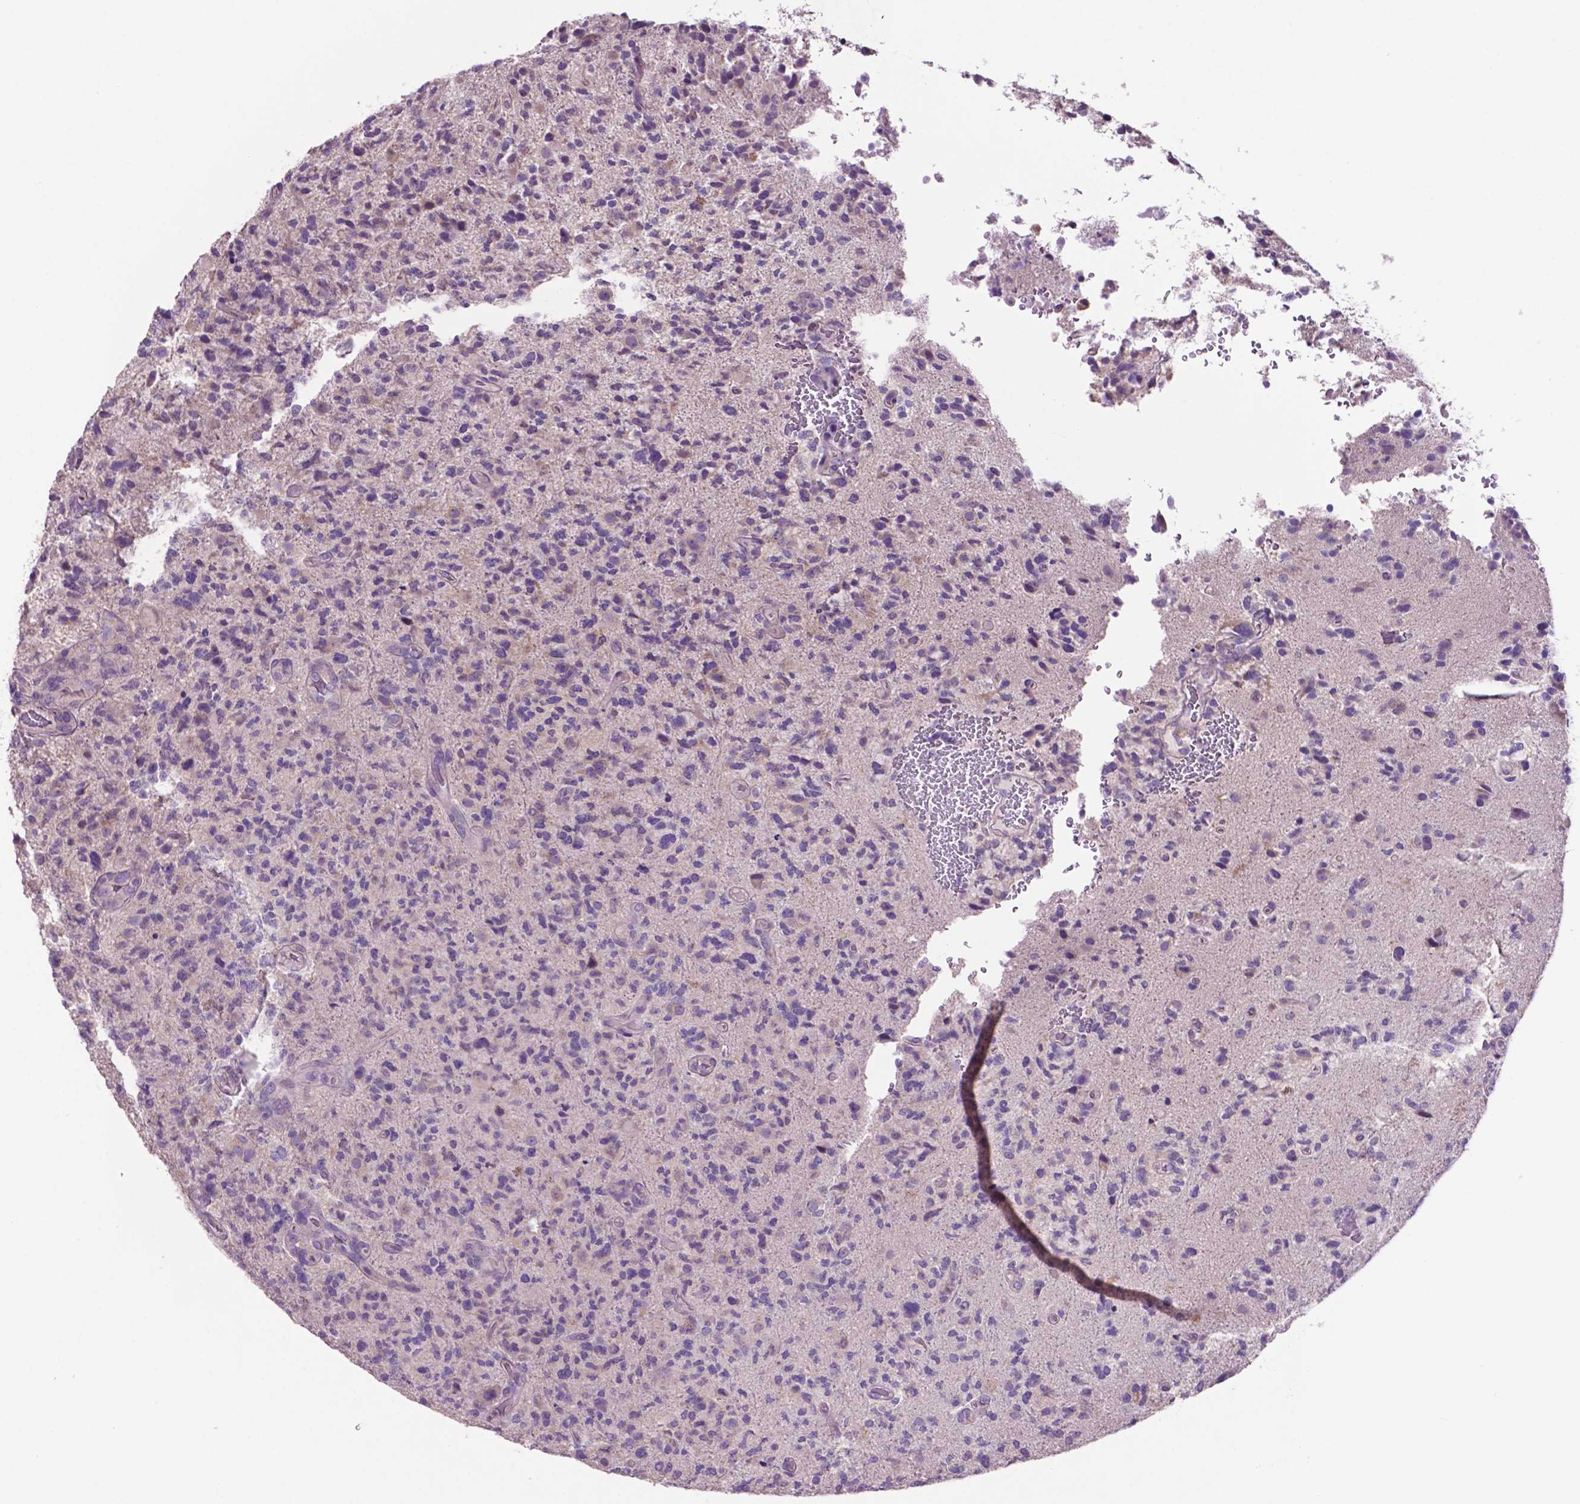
{"staining": {"intensity": "negative", "quantity": "none", "location": "none"}, "tissue": "glioma", "cell_type": "Tumor cells", "image_type": "cancer", "snomed": [{"axis": "morphology", "description": "Glioma, malignant, High grade"}, {"axis": "topography", "description": "Brain"}], "caption": "This is a image of IHC staining of glioma, which shows no positivity in tumor cells.", "gene": "PRPS2", "patient": {"sex": "female", "age": 71}}